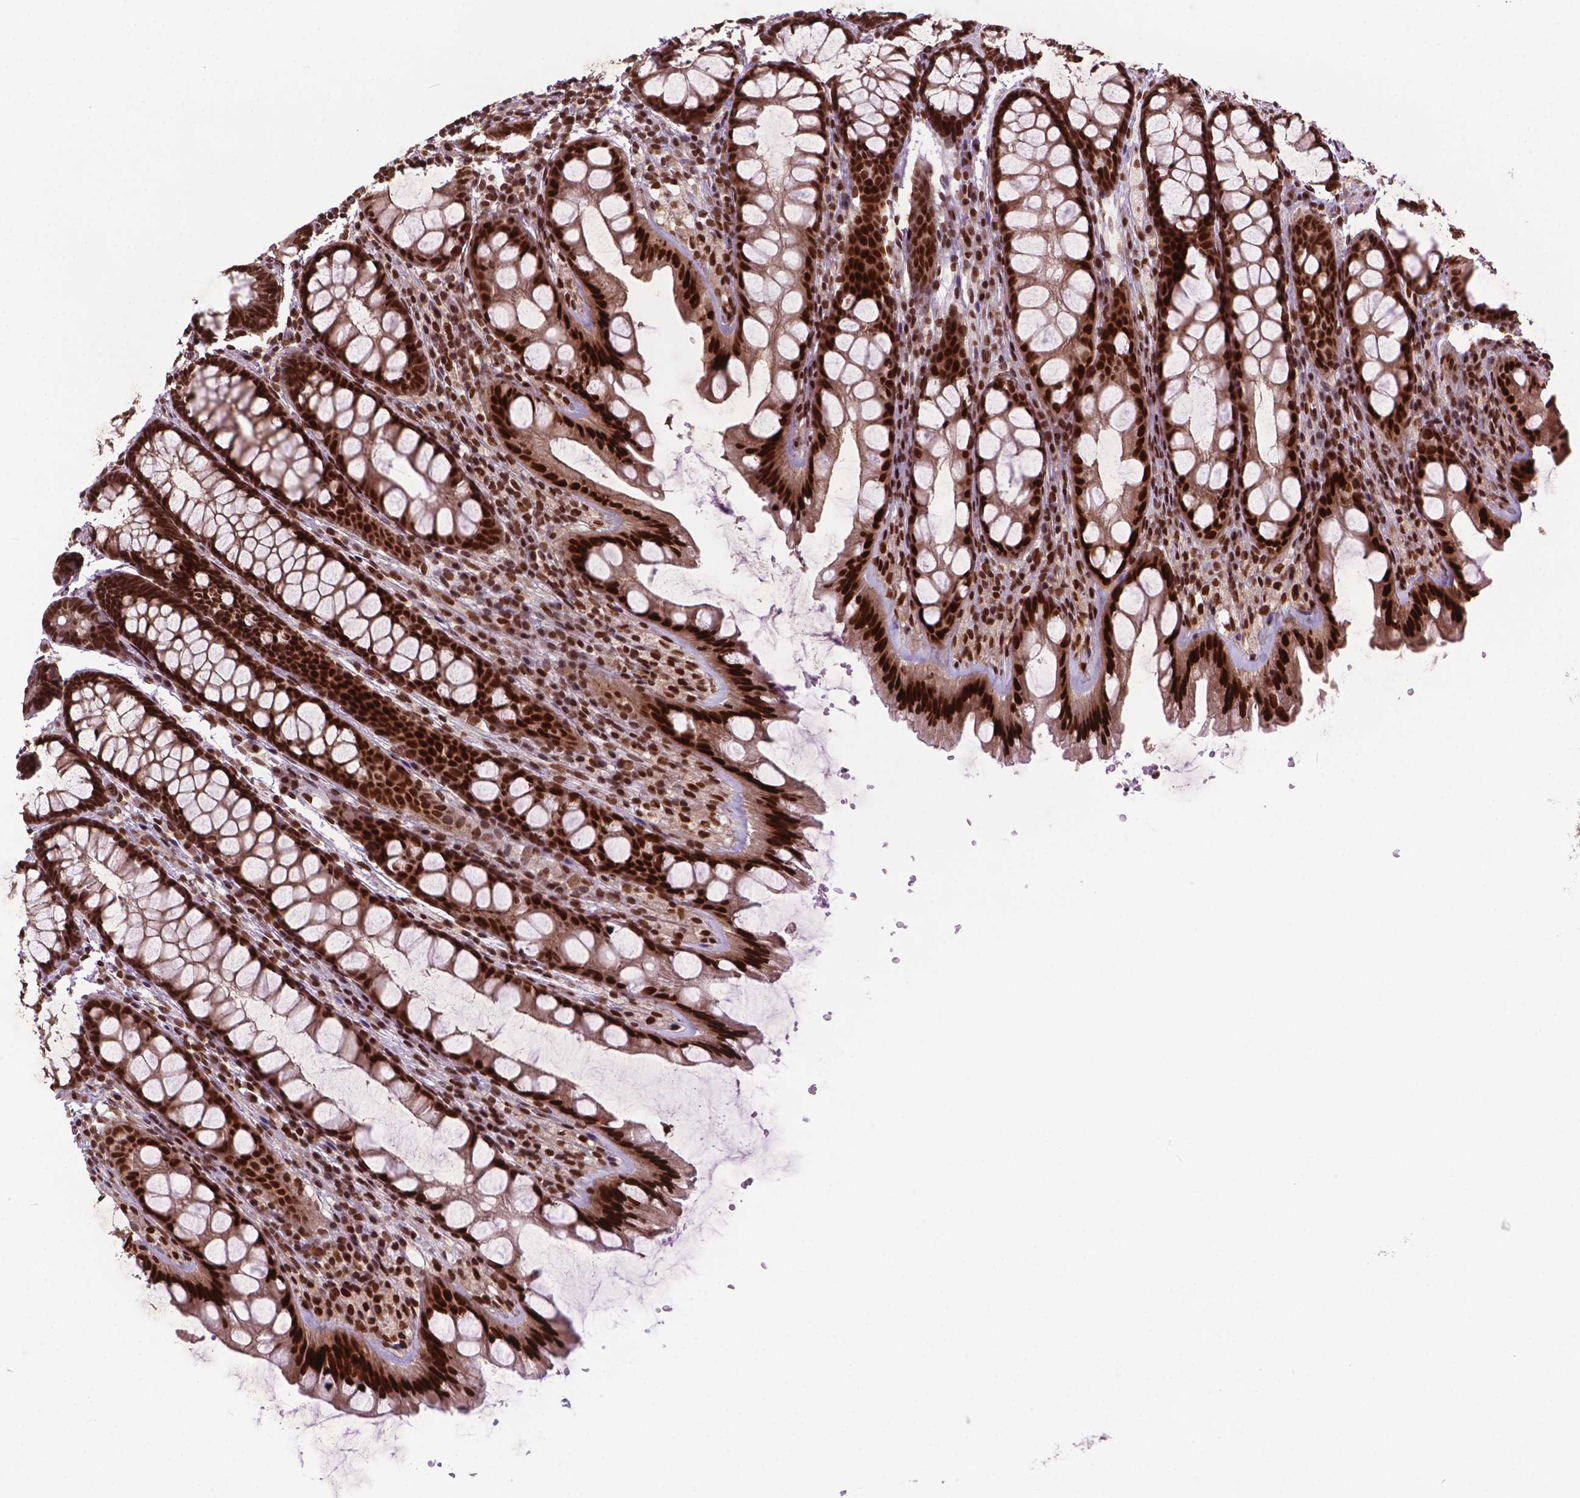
{"staining": {"intensity": "moderate", "quantity": ">75%", "location": "nuclear"}, "tissue": "colon", "cell_type": "Endothelial cells", "image_type": "normal", "snomed": [{"axis": "morphology", "description": "Normal tissue, NOS"}, {"axis": "topography", "description": "Colon"}], "caption": "Colon was stained to show a protein in brown. There is medium levels of moderate nuclear staining in approximately >75% of endothelial cells. The protein of interest is shown in brown color, while the nuclei are stained blue.", "gene": "SIRT6", "patient": {"sex": "male", "age": 47}}